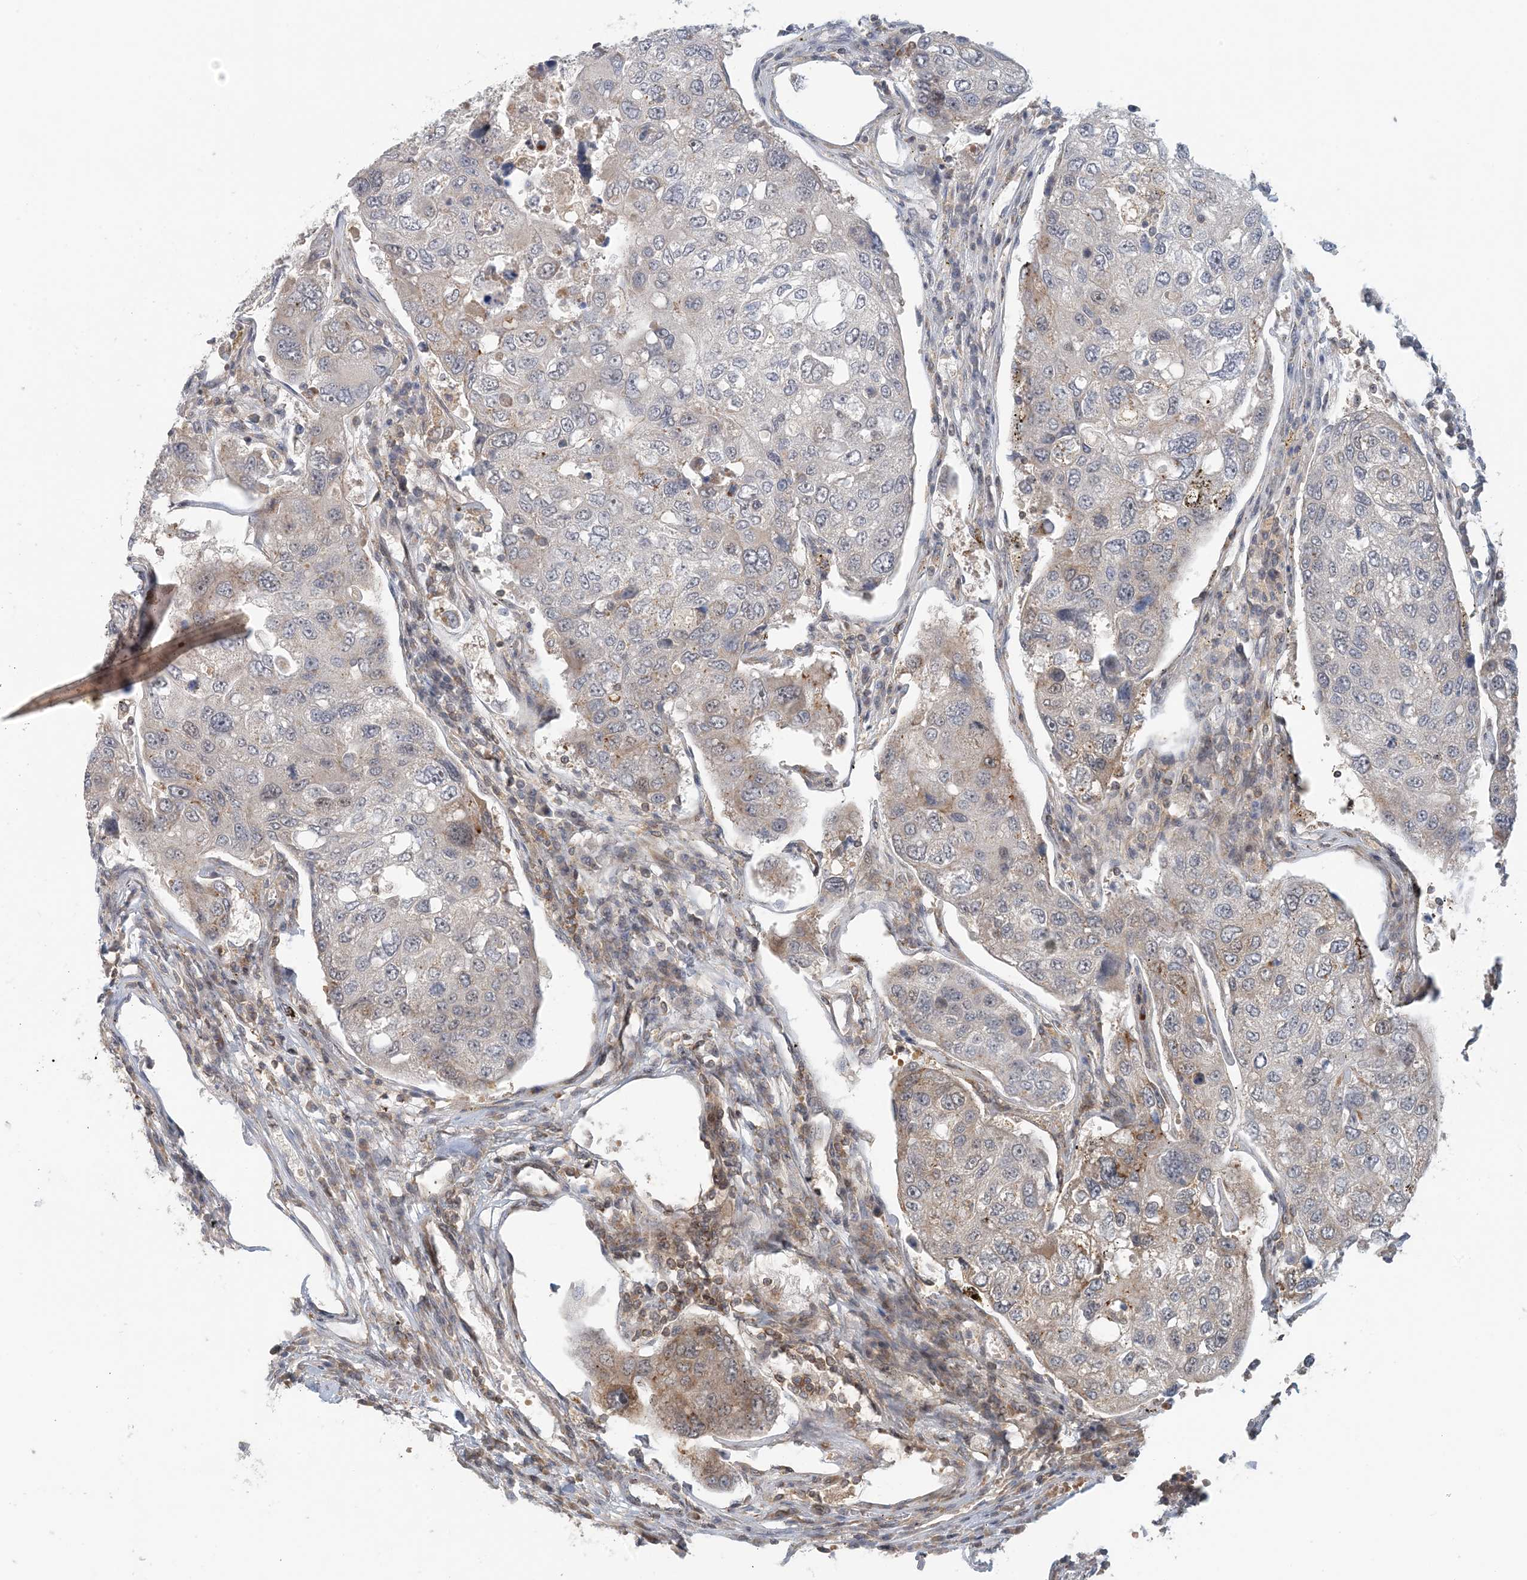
{"staining": {"intensity": "negative", "quantity": "none", "location": "none"}, "tissue": "urothelial cancer", "cell_type": "Tumor cells", "image_type": "cancer", "snomed": [{"axis": "morphology", "description": "Urothelial carcinoma, High grade"}, {"axis": "topography", "description": "Lymph node"}, {"axis": "topography", "description": "Urinary bladder"}], "caption": "A micrograph of urothelial cancer stained for a protein exhibits no brown staining in tumor cells.", "gene": "ATP13A2", "patient": {"sex": "male", "age": 51}}